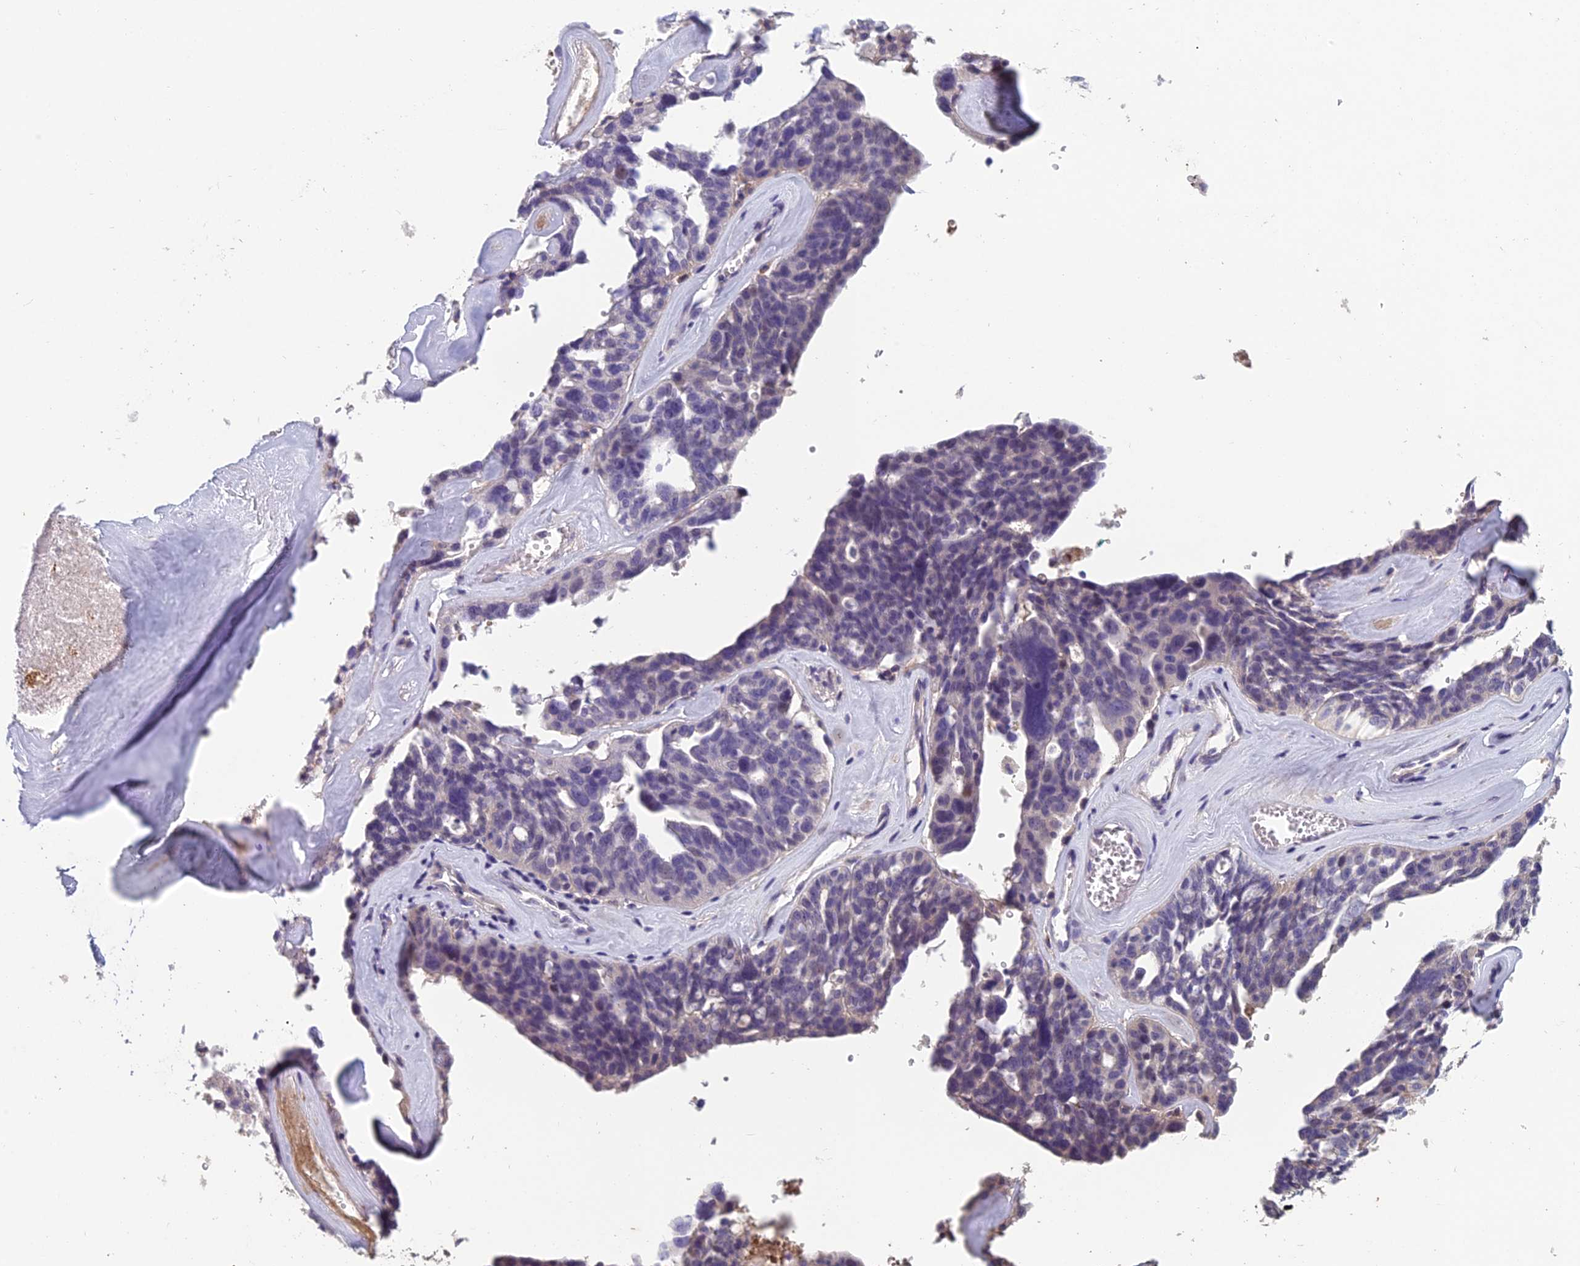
{"staining": {"intensity": "negative", "quantity": "none", "location": "none"}, "tissue": "ovarian cancer", "cell_type": "Tumor cells", "image_type": "cancer", "snomed": [{"axis": "morphology", "description": "Cystadenocarcinoma, serous, NOS"}, {"axis": "topography", "description": "Ovary"}], "caption": "An image of human ovarian cancer (serous cystadenocarcinoma) is negative for staining in tumor cells. (DAB immunohistochemistry (IHC), high magnification).", "gene": "CEACAM16", "patient": {"sex": "female", "age": 59}}